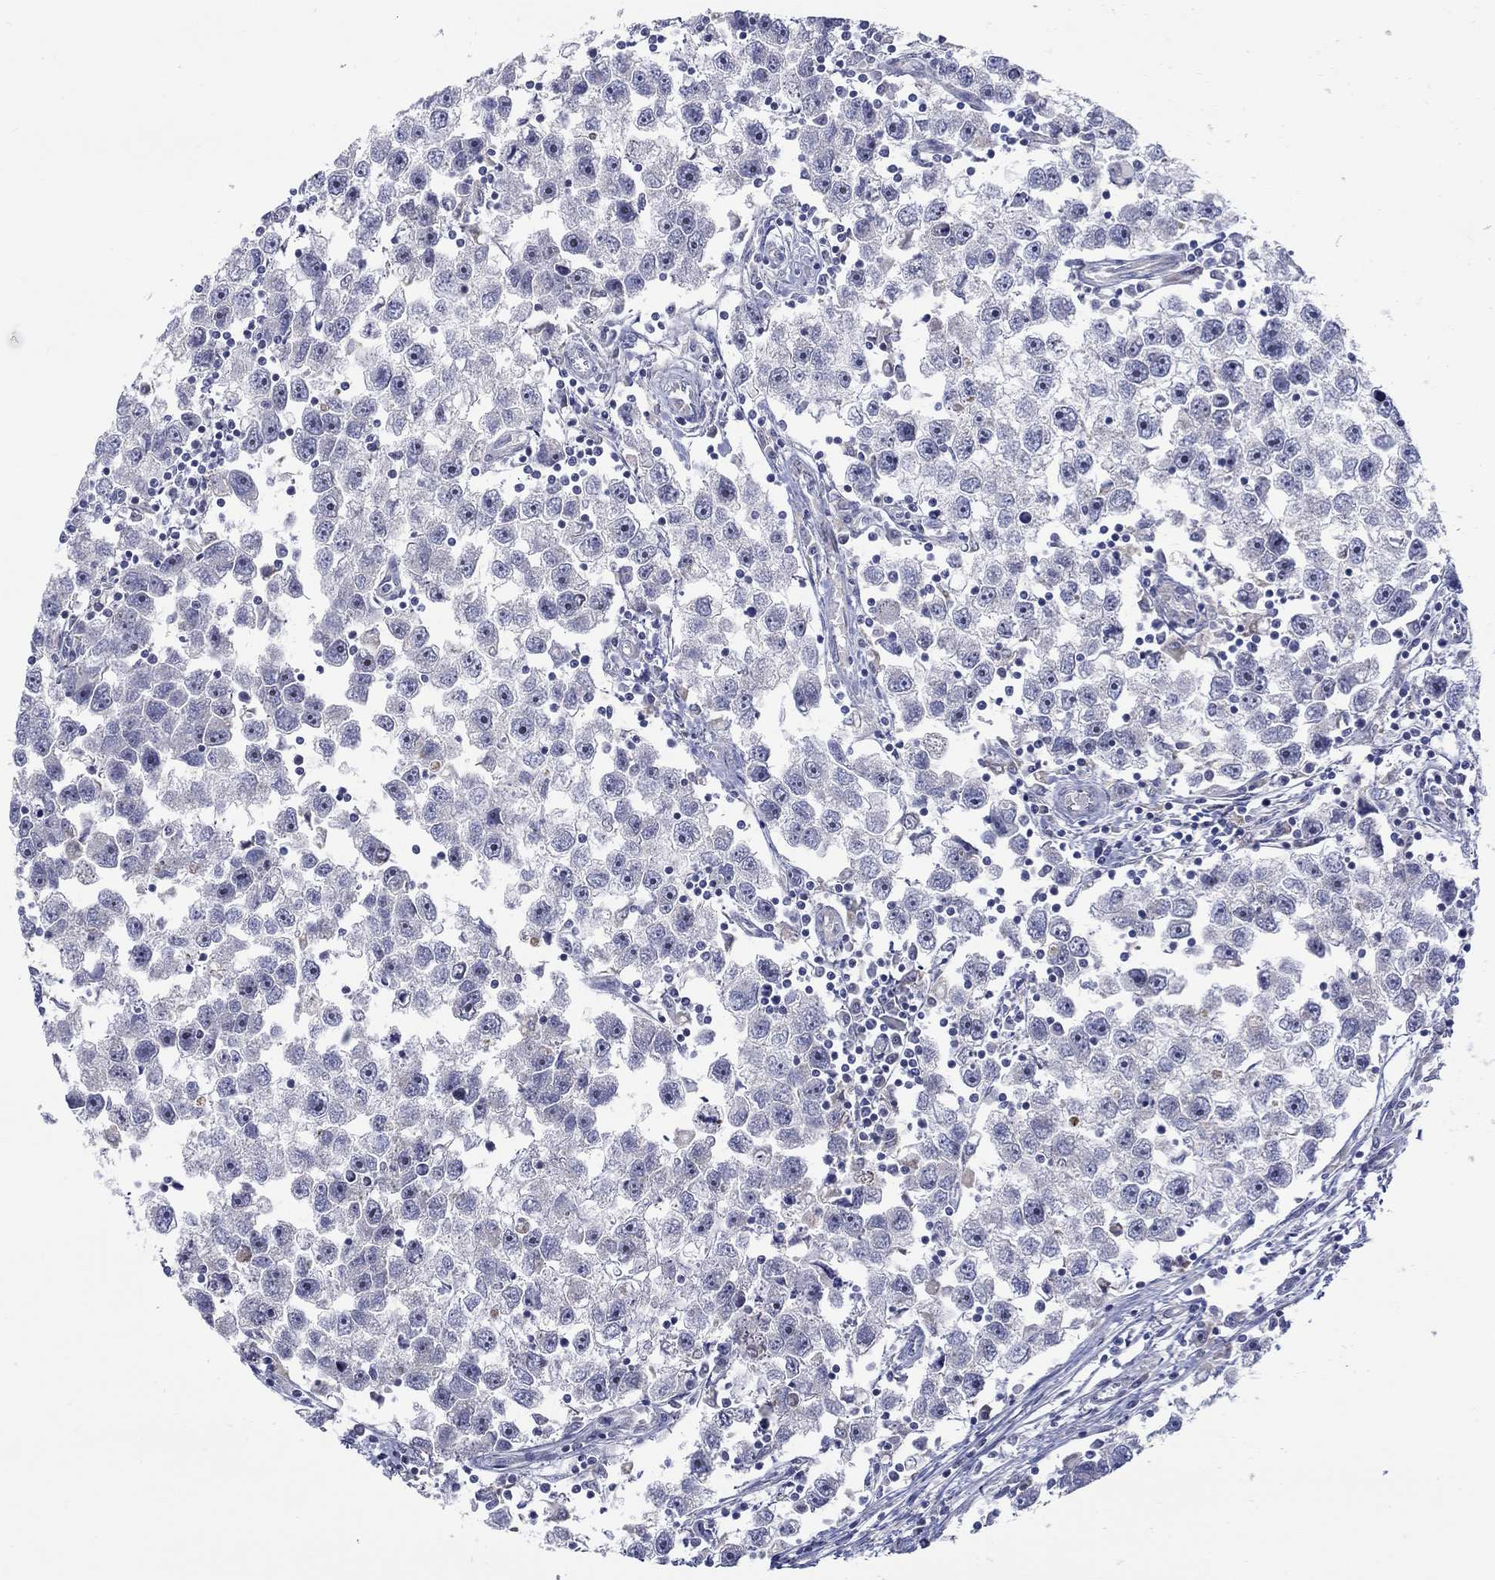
{"staining": {"intensity": "negative", "quantity": "none", "location": "none"}, "tissue": "testis cancer", "cell_type": "Tumor cells", "image_type": "cancer", "snomed": [{"axis": "morphology", "description": "Seminoma, NOS"}, {"axis": "topography", "description": "Testis"}], "caption": "This is an immunohistochemistry histopathology image of testis seminoma. There is no staining in tumor cells.", "gene": "QRFPR", "patient": {"sex": "male", "age": 30}}